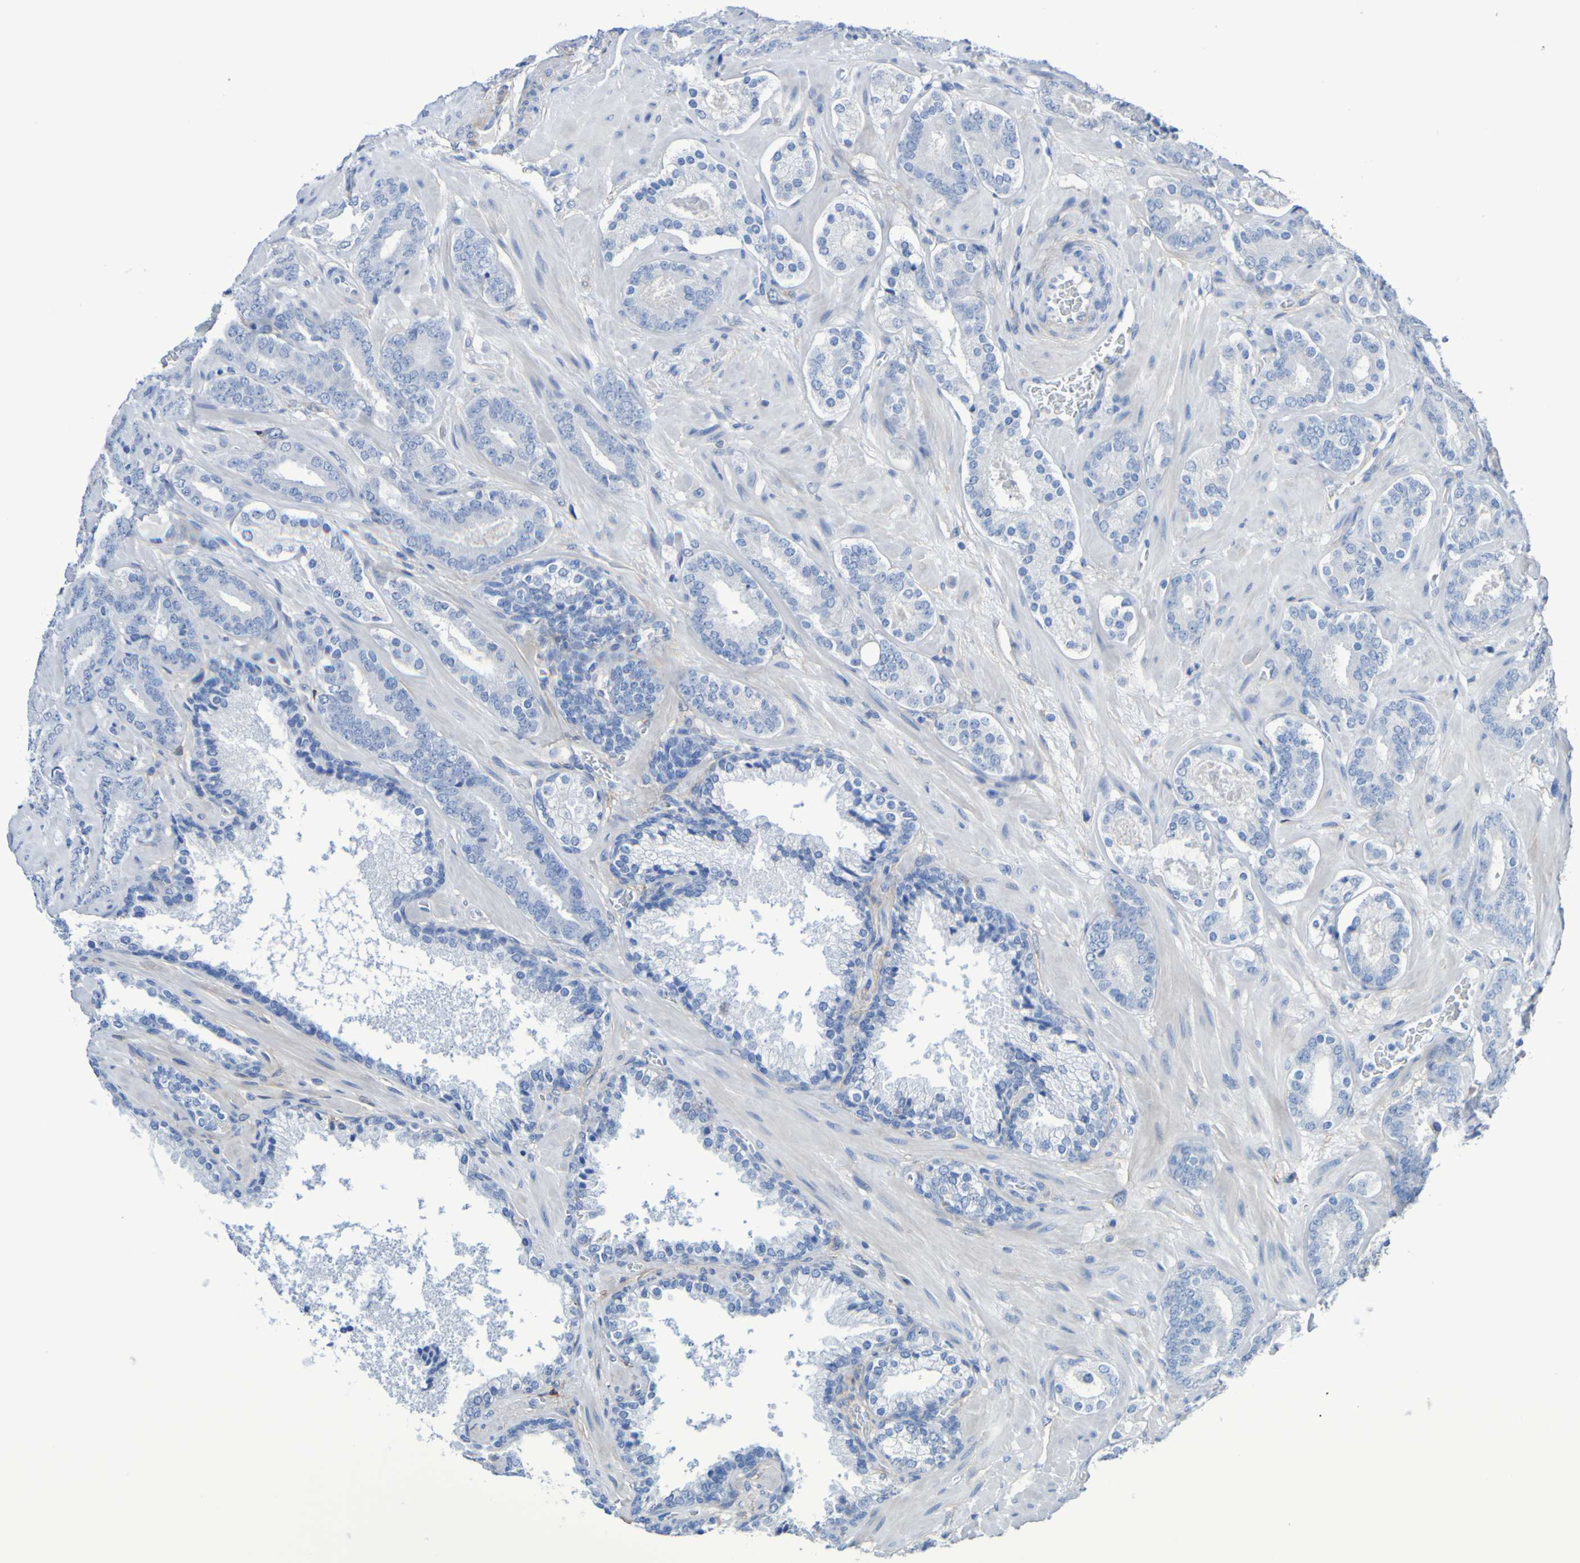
{"staining": {"intensity": "negative", "quantity": "none", "location": "none"}, "tissue": "prostate cancer", "cell_type": "Tumor cells", "image_type": "cancer", "snomed": [{"axis": "morphology", "description": "Adenocarcinoma, Low grade"}, {"axis": "topography", "description": "Prostate"}], "caption": "Immunohistochemistry (IHC) micrograph of neoplastic tissue: prostate low-grade adenocarcinoma stained with DAB (3,3'-diaminobenzidine) reveals no significant protein positivity in tumor cells. Nuclei are stained in blue.", "gene": "SGCB", "patient": {"sex": "male", "age": 63}}